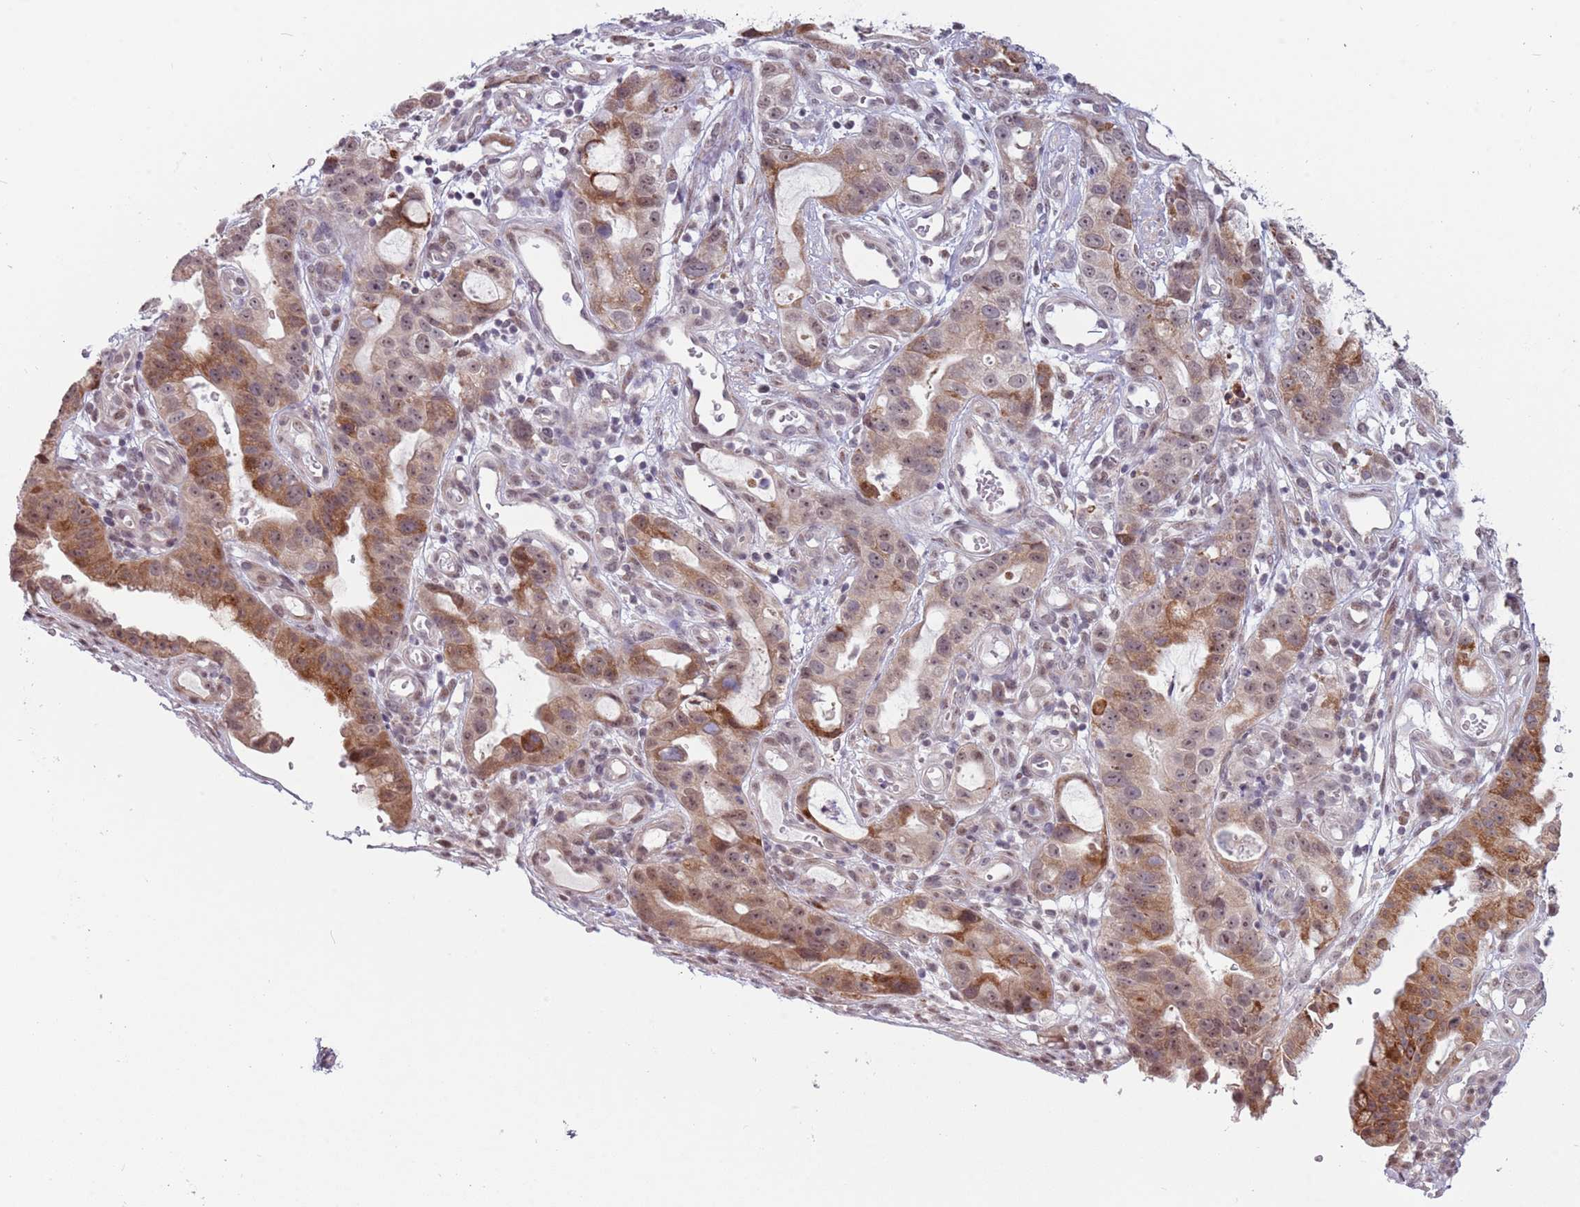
{"staining": {"intensity": "moderate", "quantity": ">75%", "location": "cytoplasmic/membranous,nuclear"}, "tissue": "stomach cancer", "cell_type": "Tumor cells", "image_type": "cancer", "snomed": [{"axis": "morphology", "description": "Adenocarcinoma, NOS"}, {"axis": "topography", "description": "Stomach"}], "caption": "Immunohistochemistry (IHC) (DAB) staining of human adenocarcinoma (stomach) shows moderate cytoplasmic/membranous and nuclear protein positivity in approximately >75% of tumor cells.", "gene": "BARD1", "patient": {"sex": "male", "age": 55}}